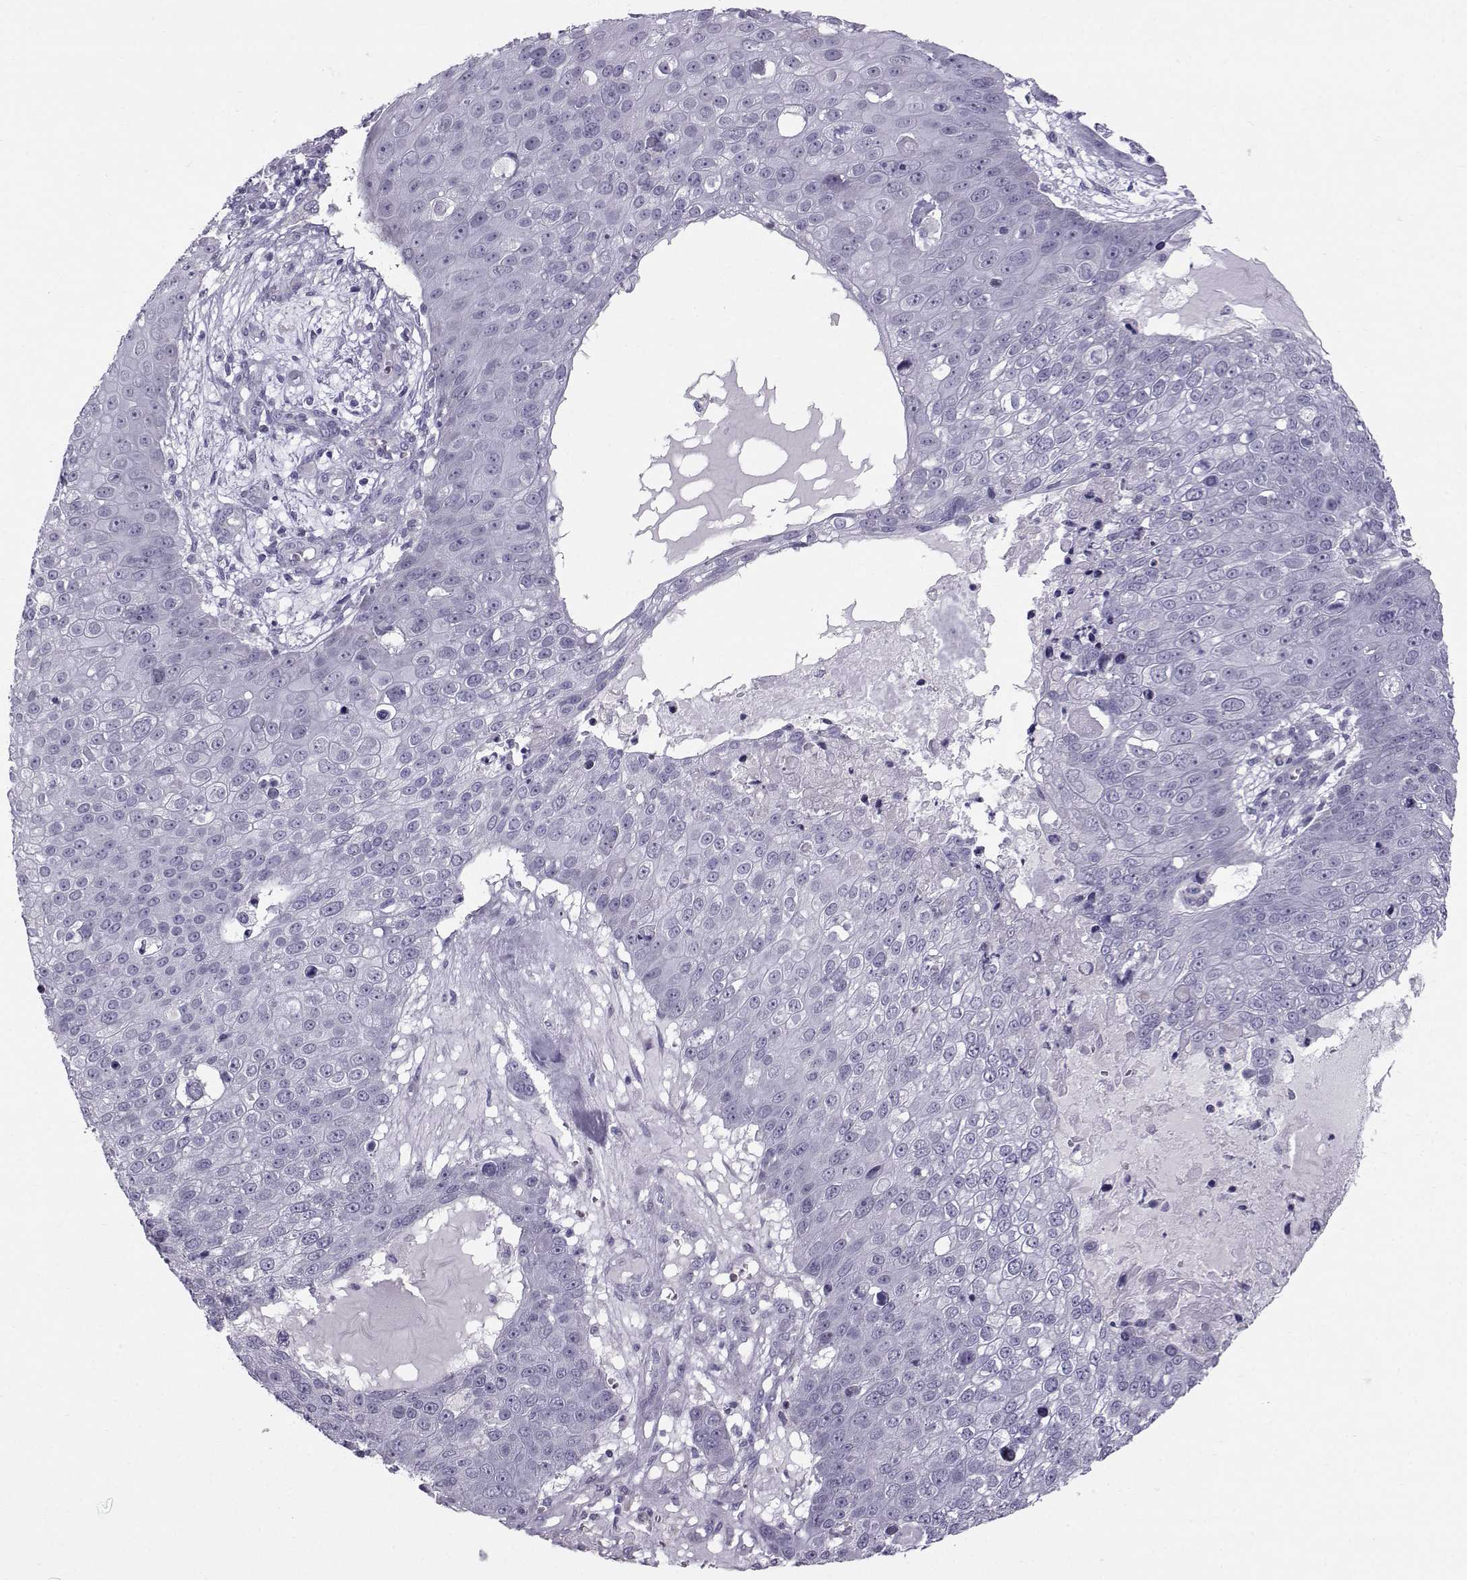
{"staining": {"intensity": "negative", "quantity": "none", "location": "none"}, "tissue": "skin cancer", "cell_type": "Tumor cells", "image_type": "cancer", "snomed": [{"axis": "morphology", "description": "Squamous cell carcinoma, NOS"}, {"axis": "topography", "description": "Skin"}], "caption": "This is an immunohistochemistry (IHC) histopathology image of human skin cancer. There is no expression in tumor cells.", "gene": "DMRT3", "patient": {"sex": "male", "age": 71}}